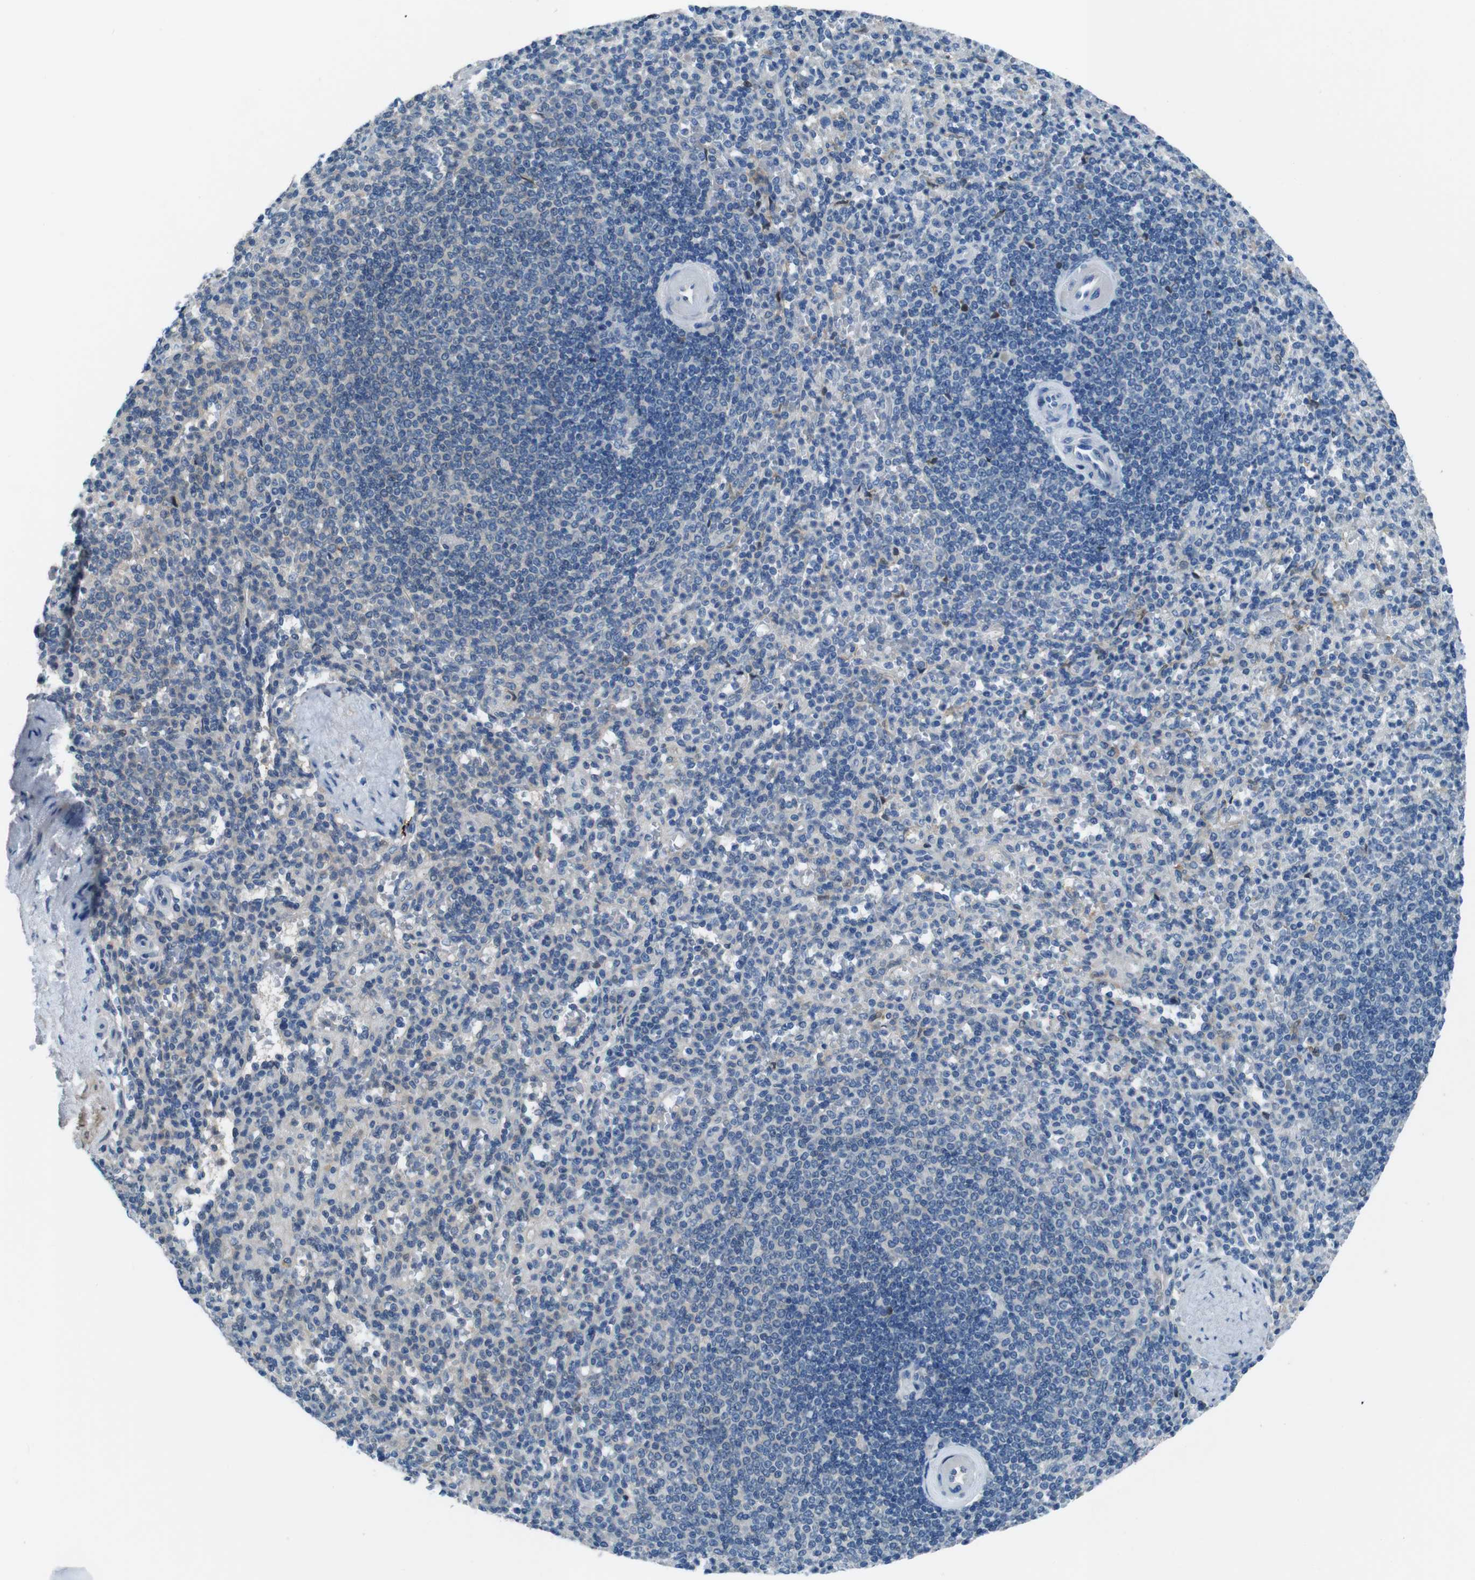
{"staining": {"intensity": "weak", "quantity": "25%-75%", "location": "cytoplasmic/membranous"}, "tissue": "spleen", "cell_type": "Cells in red pulp", "image_type": "normal", "snomed": [{"axis": "morphology", "description": "Normal tissue, NOS"}, {"axis": "topography", "description": "Spleen"}], "caption": "The photomicrograph reveals a brown stain indicating the presence of a protein in the cytoplasmic/membranous of cells in red pulp in spleen.", "gene": "NANOS2", "patient": {"sex": "female", "age": 74}}